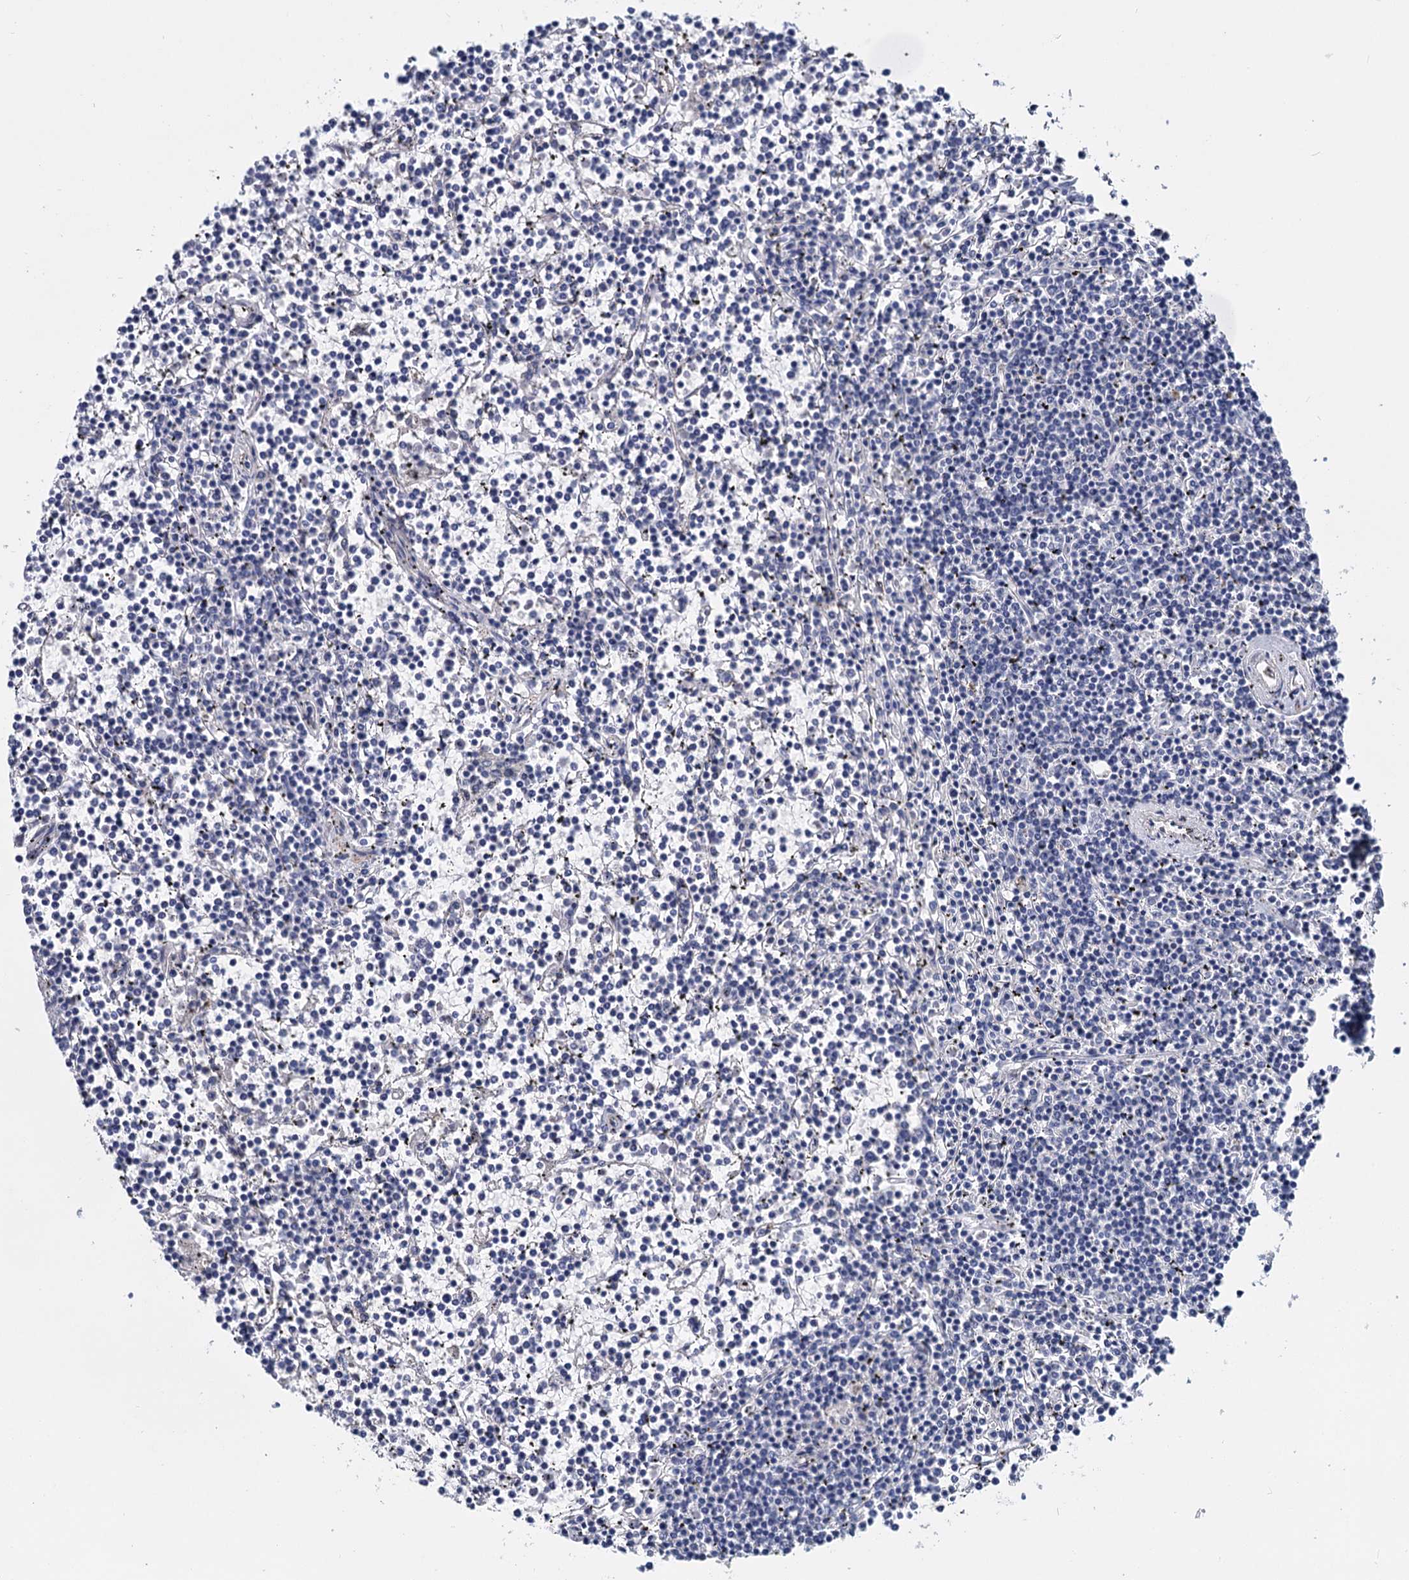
{"staining": {"intensity": "negative", "quantity": "none", "location": "none"}, "tissue": "lymphoma", "cell_type": "Tumor cells", "image_type": "cancer", "snomed": [{"axis": "morphology", "description": "Malignant lymphoma, non-Hodgkin's type, Low grade"}, {"axis": "topography", "description": "Spleen"}], "caption": "Lymphoma stained for a protein using immunohistochemistry reveals no positivity tumor cells.", "gene": "GSTM3", "patient": {"sex": "female", "age": 19}}